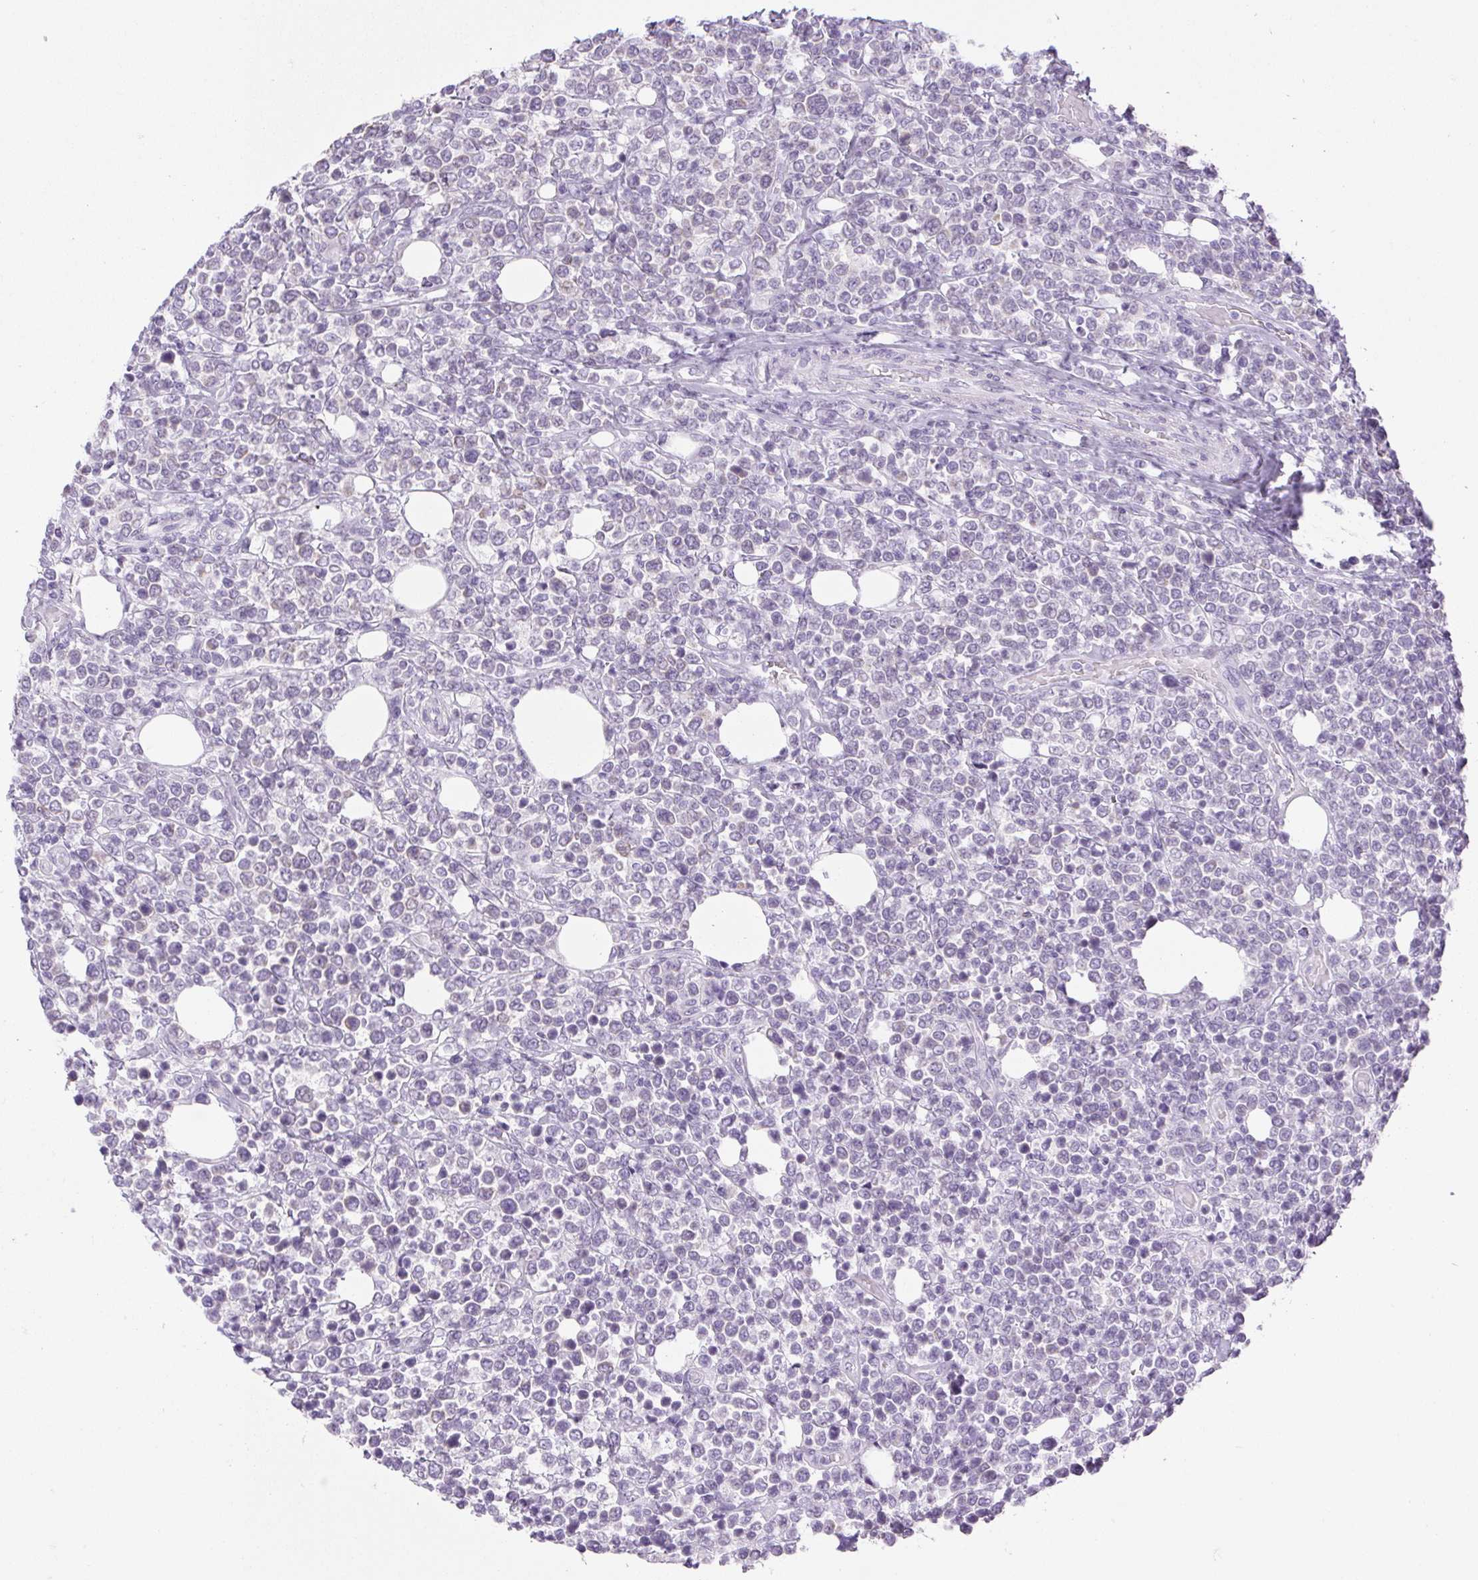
{"staining": {"intensity": "negative", "quantity": "none", "location": "none"}, "tissue": "lymphoma", "cell_type": "Tumor cells", "image_type": "cancer", "snomed": [{"axis": "morphology", "description": "Malignant lymphoma, non-Hodgkin's type, High grade"}, {"axis": "topography", "description": "Soft tissue"}], "caption": "Tumor cells show no significant protein staining in malignant lymphoma, non-Hodgkin's type (high-grade). (DAB immunohistochemistry (IHC), high magnification).", "gene": "BCAS1", "patient": {"sex": "female", "age": 56}}